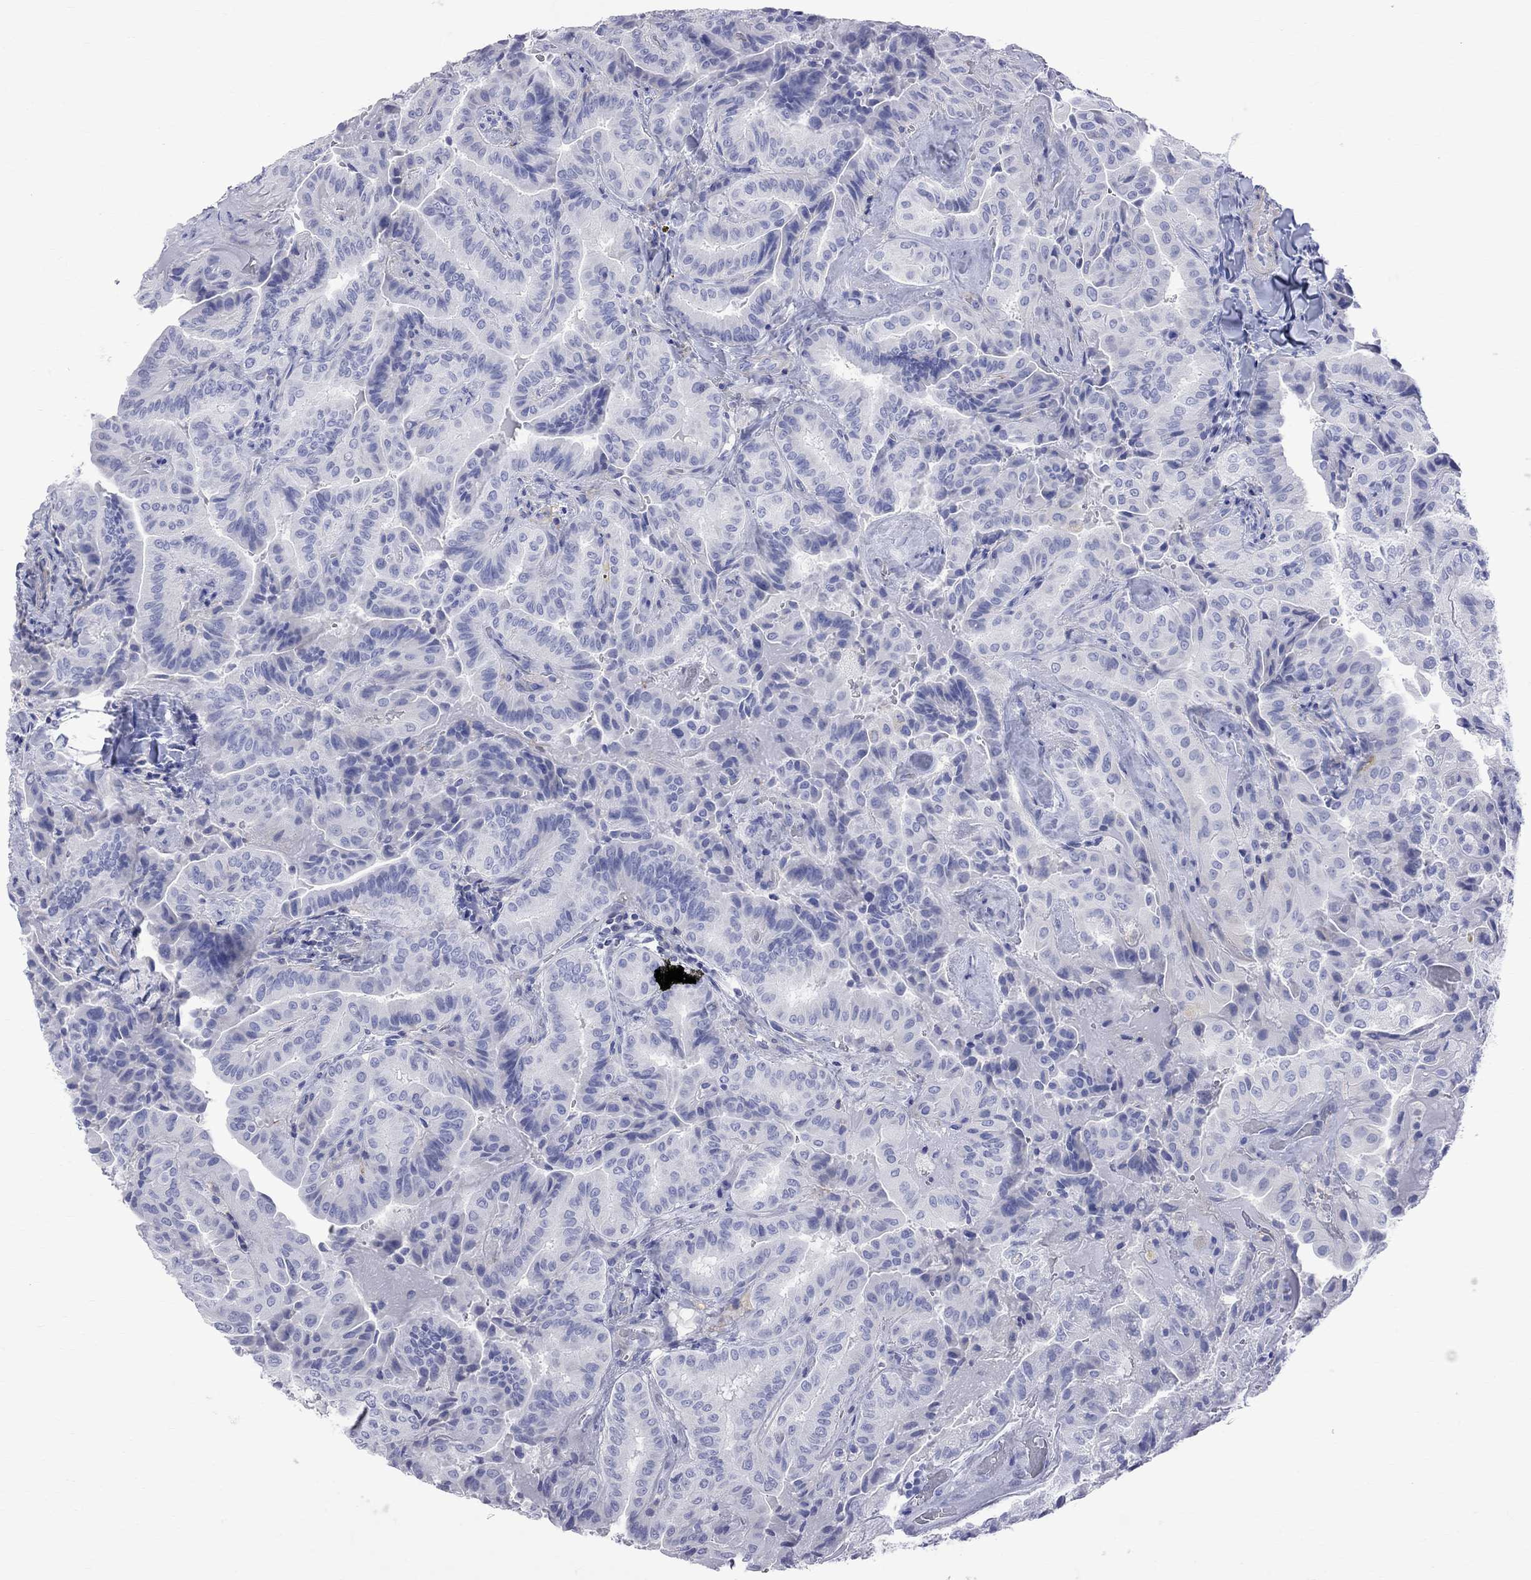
{"staining": {"intensity": "negative", "quantity": "none", "location": "none"}, "tissue": "thyroid cancer", "cell_type": "Tumor cells", "image_type": "cancer", "snomed": [{"axis": "morphology", "description": "Papillary adenocarcinoma, NOS"}, {"axis": "topography", "description": "Thyroid gland"}], "caption": "High power microscopy micrograph of an IHC image of papillary adenocarcinoma (thyroid), revealing no significant positivity in tumor cells. Nuclei are stained in blue.", "gene": "S100A3", "patient": {"sex": "female", "age": 68}}